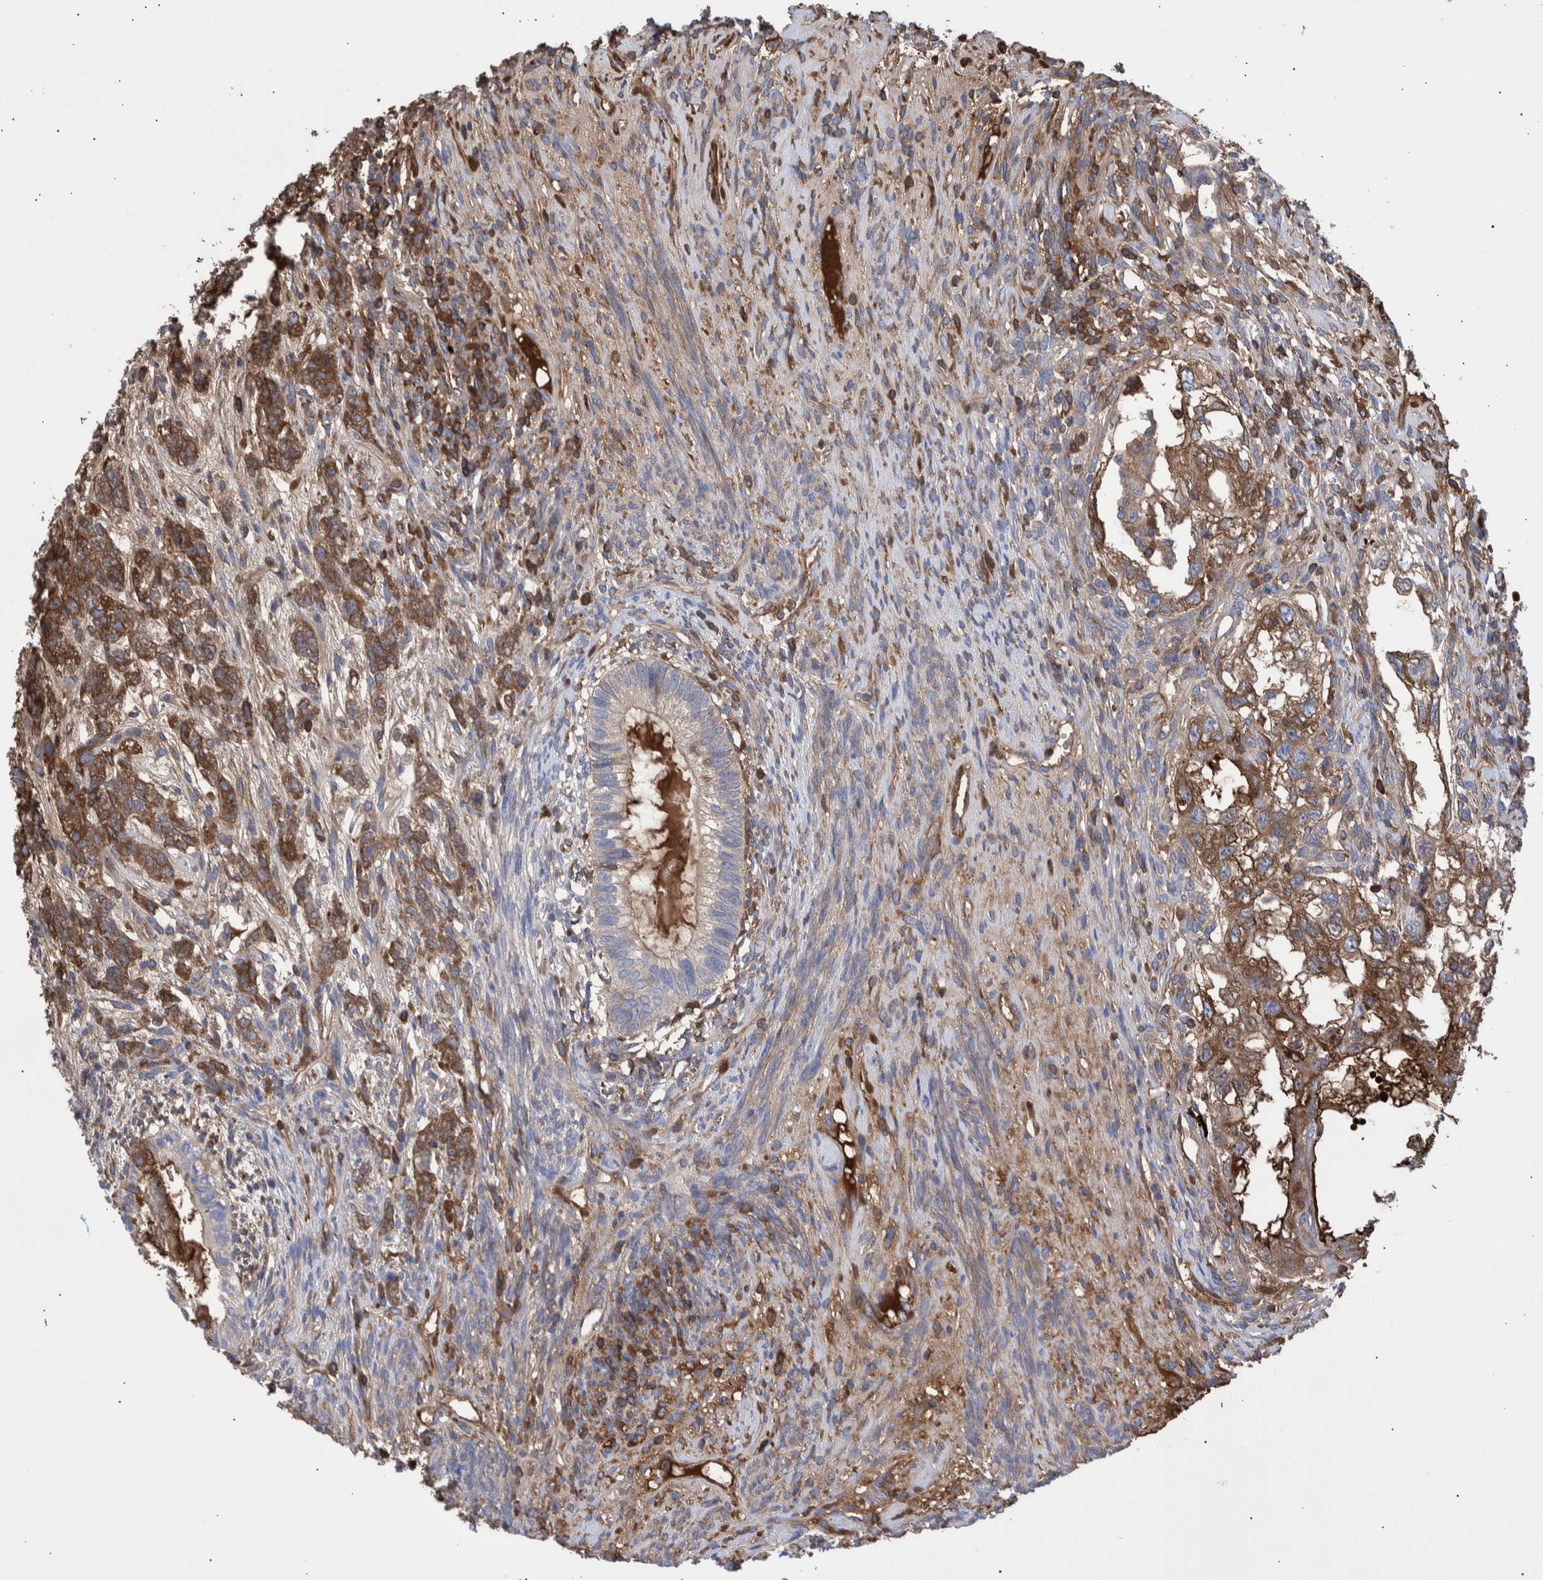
{"staining": {"intensity": "moderate", "quantity": ">75%", "location": "cytoplasmic/membranous"}, "tissue": "testis cancer", "cell_type": "Tumor cells", "image_type": "cancer", "snomed": [{"axis": "morphology", "description": "Seminoma, NOS"}, {"axis": "topography", "description": "Testis"}], "caption": "IHC (DAB (3,3'-diaminobenzidine)) staining of human seminoma (testis) displays moderate cytoplasmic/membranous protein positivity in approximately >75% of tumor cells.", "gene": "DLL4", "patient": {"sex": "male", "age": 28}}